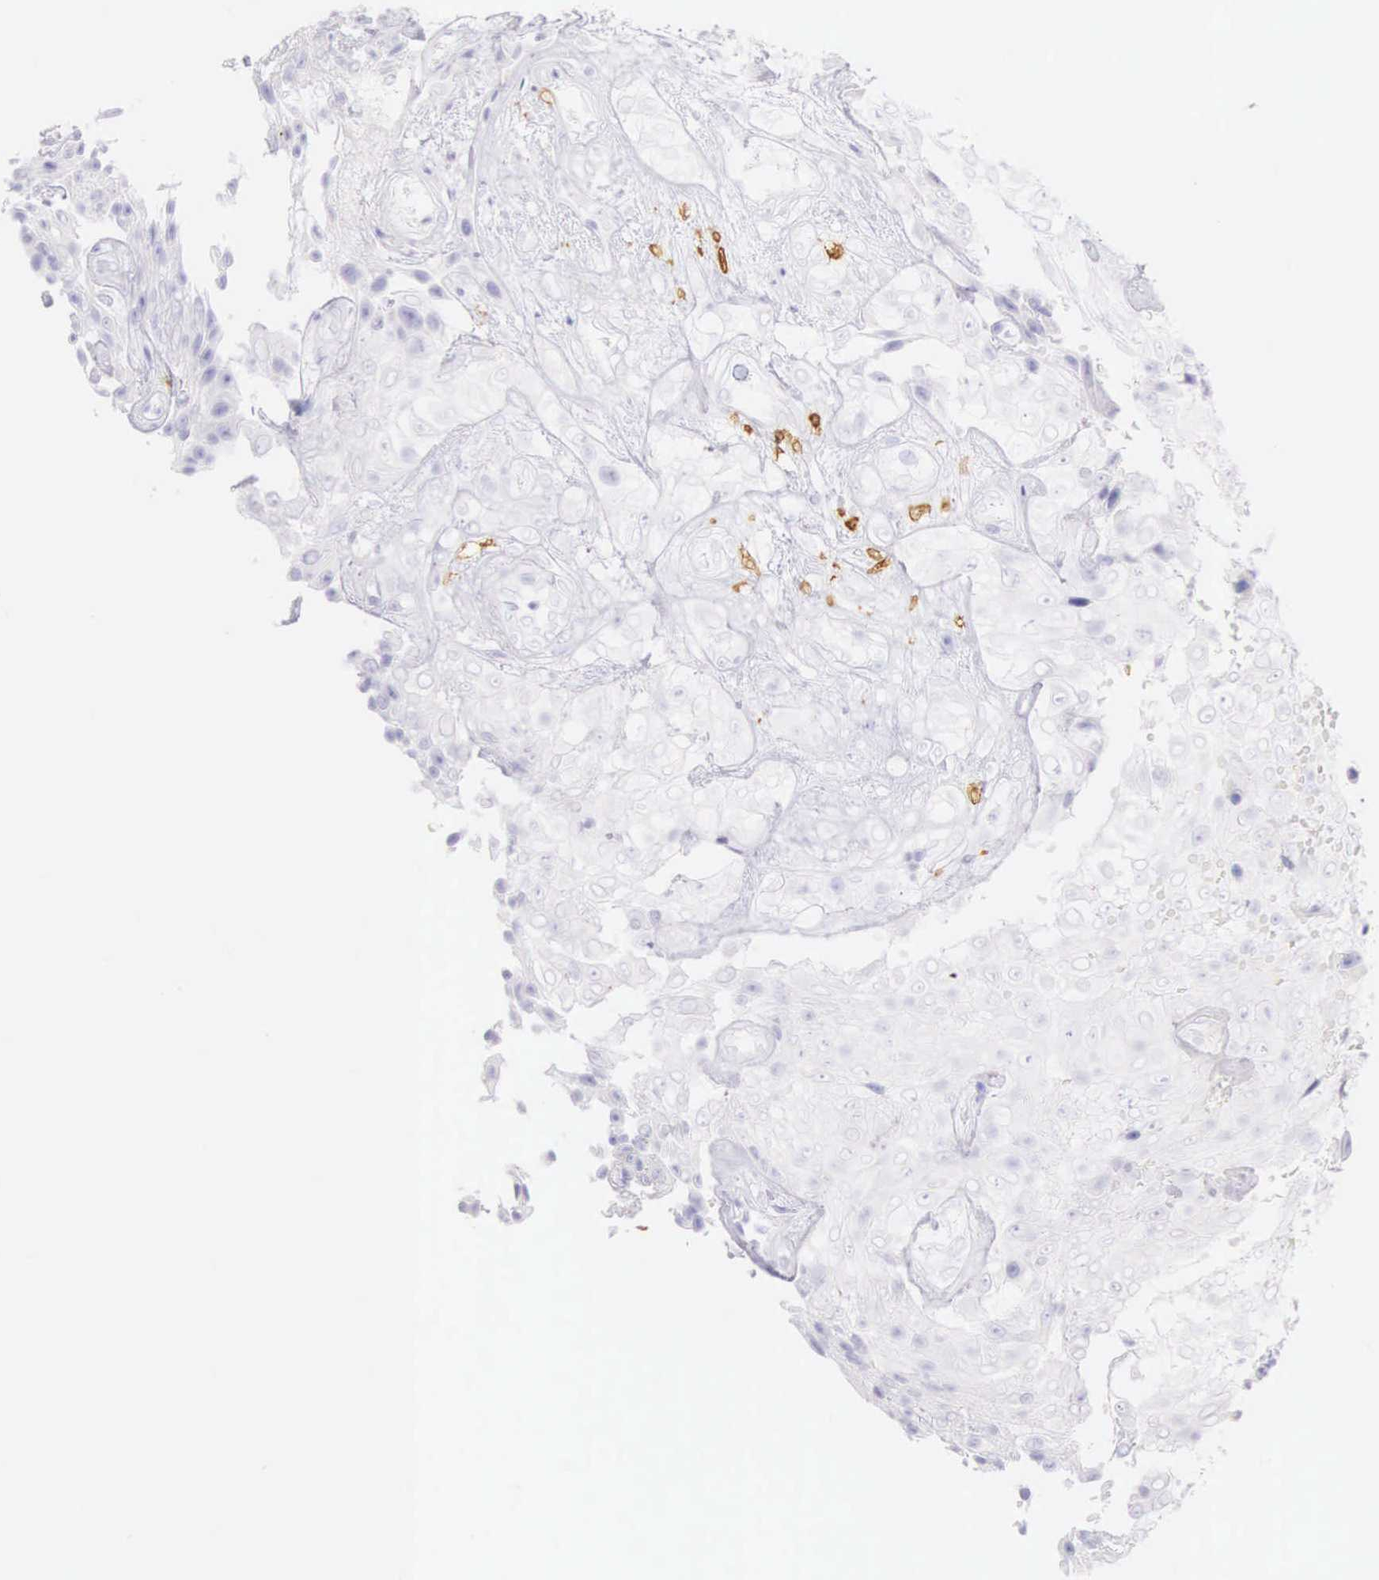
{"staining": {"intensity": "negative", "quantity": "none", "location": "none"}, "tissue": "urothelial cancer", "cell_type": "Tumor cells", "image_type": "cancer", "snomed": [{"axis": "morphology", "description": "Urothelial carcinoma, High grade"}, {"axis": "topography", "description": "Urinary bladder"}], "caption": "High-grade urothelial carcinoma stained for a protein using immunohistochemistry demonstrates no positivity tumor cells.", "gene": "CD3E", "patient": {"sex": "male", "age": 56}}